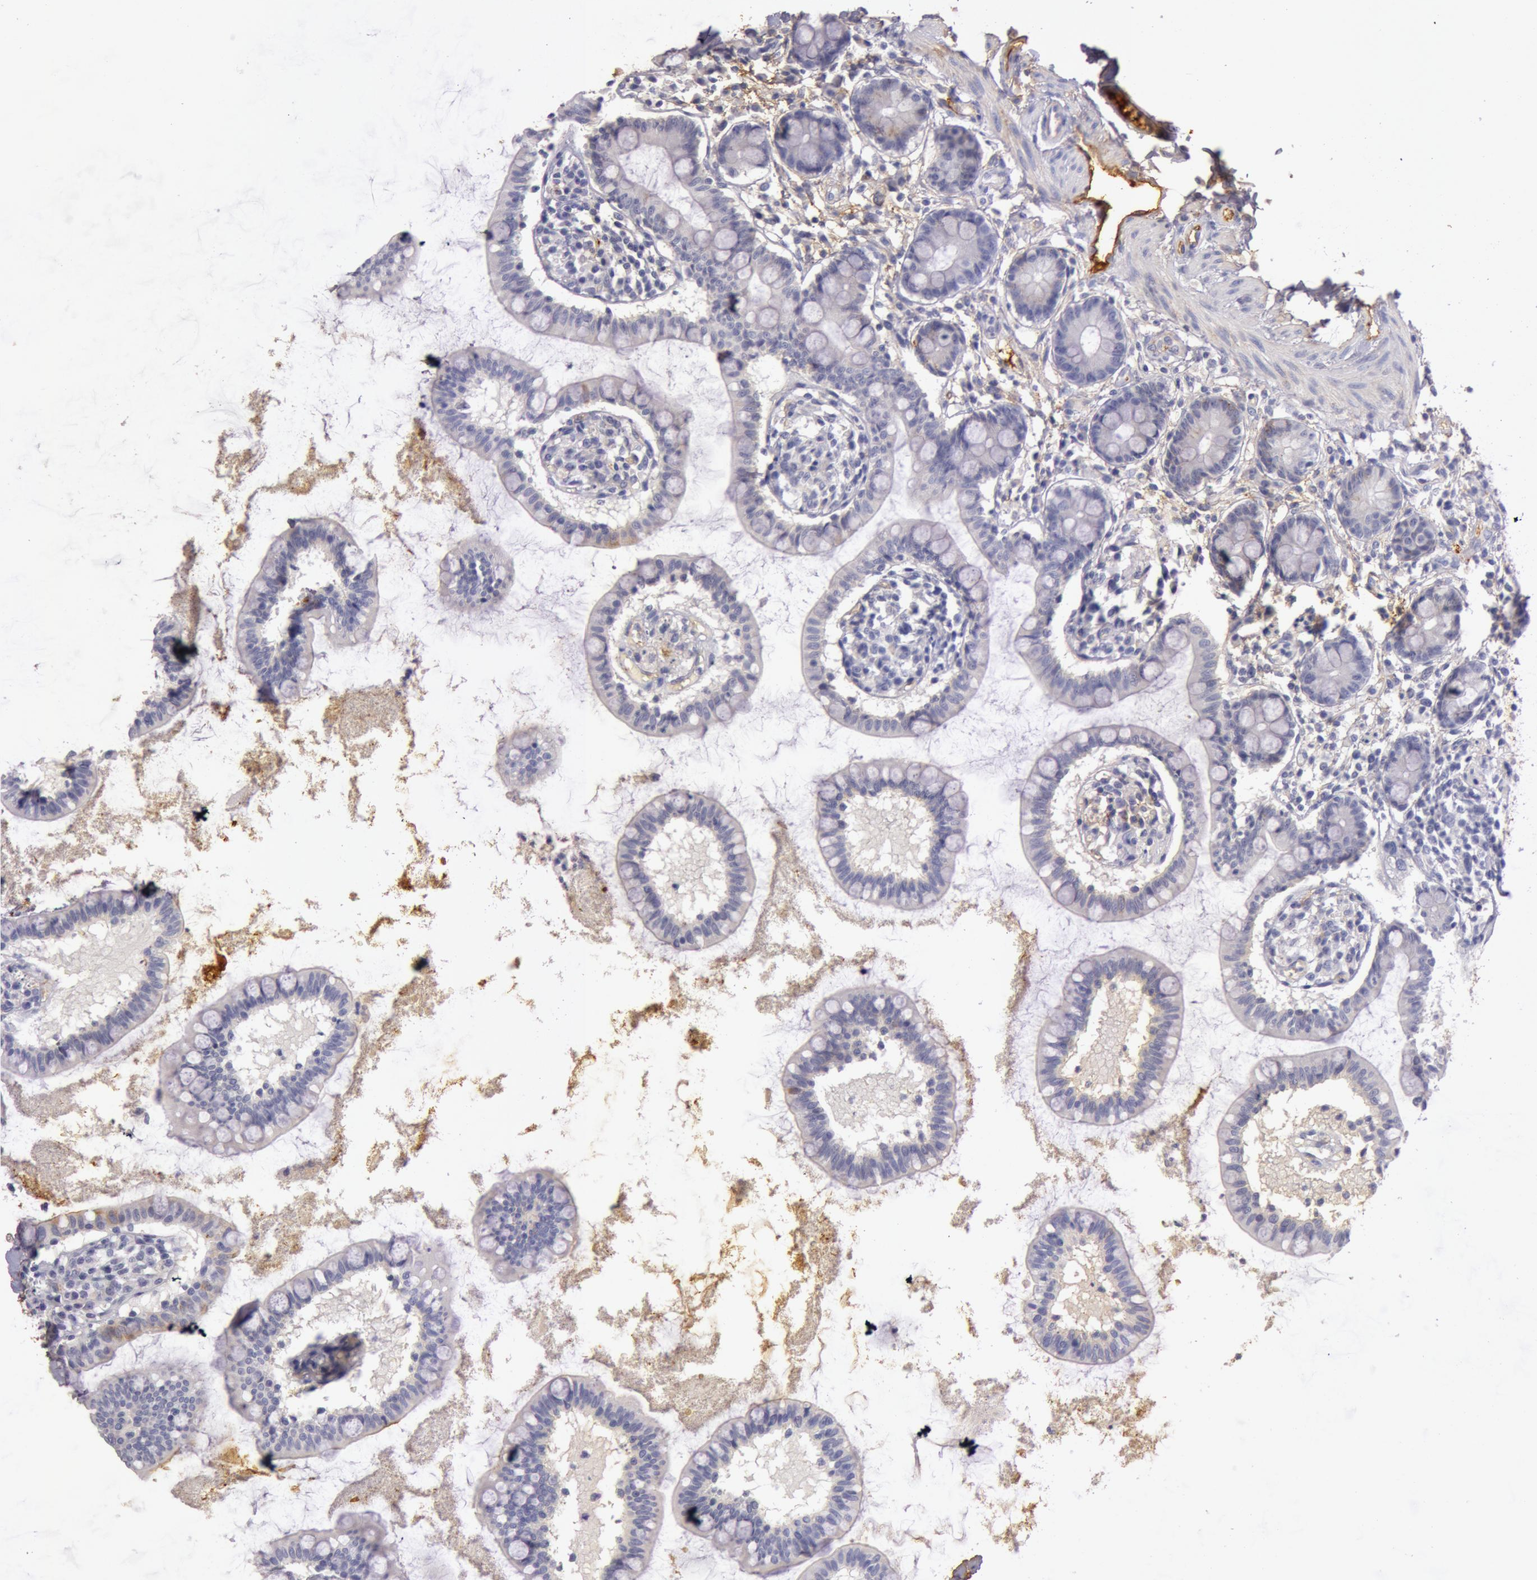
{"staining": {"intensity": "negative", "quantity": "none", "location": "none"}, "tissue": "small intestine", "cell_type": "Glandular cells", "image_type": "normal", "snomed": [{"axis": "morphology", "description": "Normal tissue, NOS"}, {"axis": "topography", "description": "Small intestine"}], "caption": "This is an IHC photomicrograph of benign small intestine. There is no staining in glandular cells.", "gene": "C4BPA", "patient": {"sex": "female", "age": 61}}